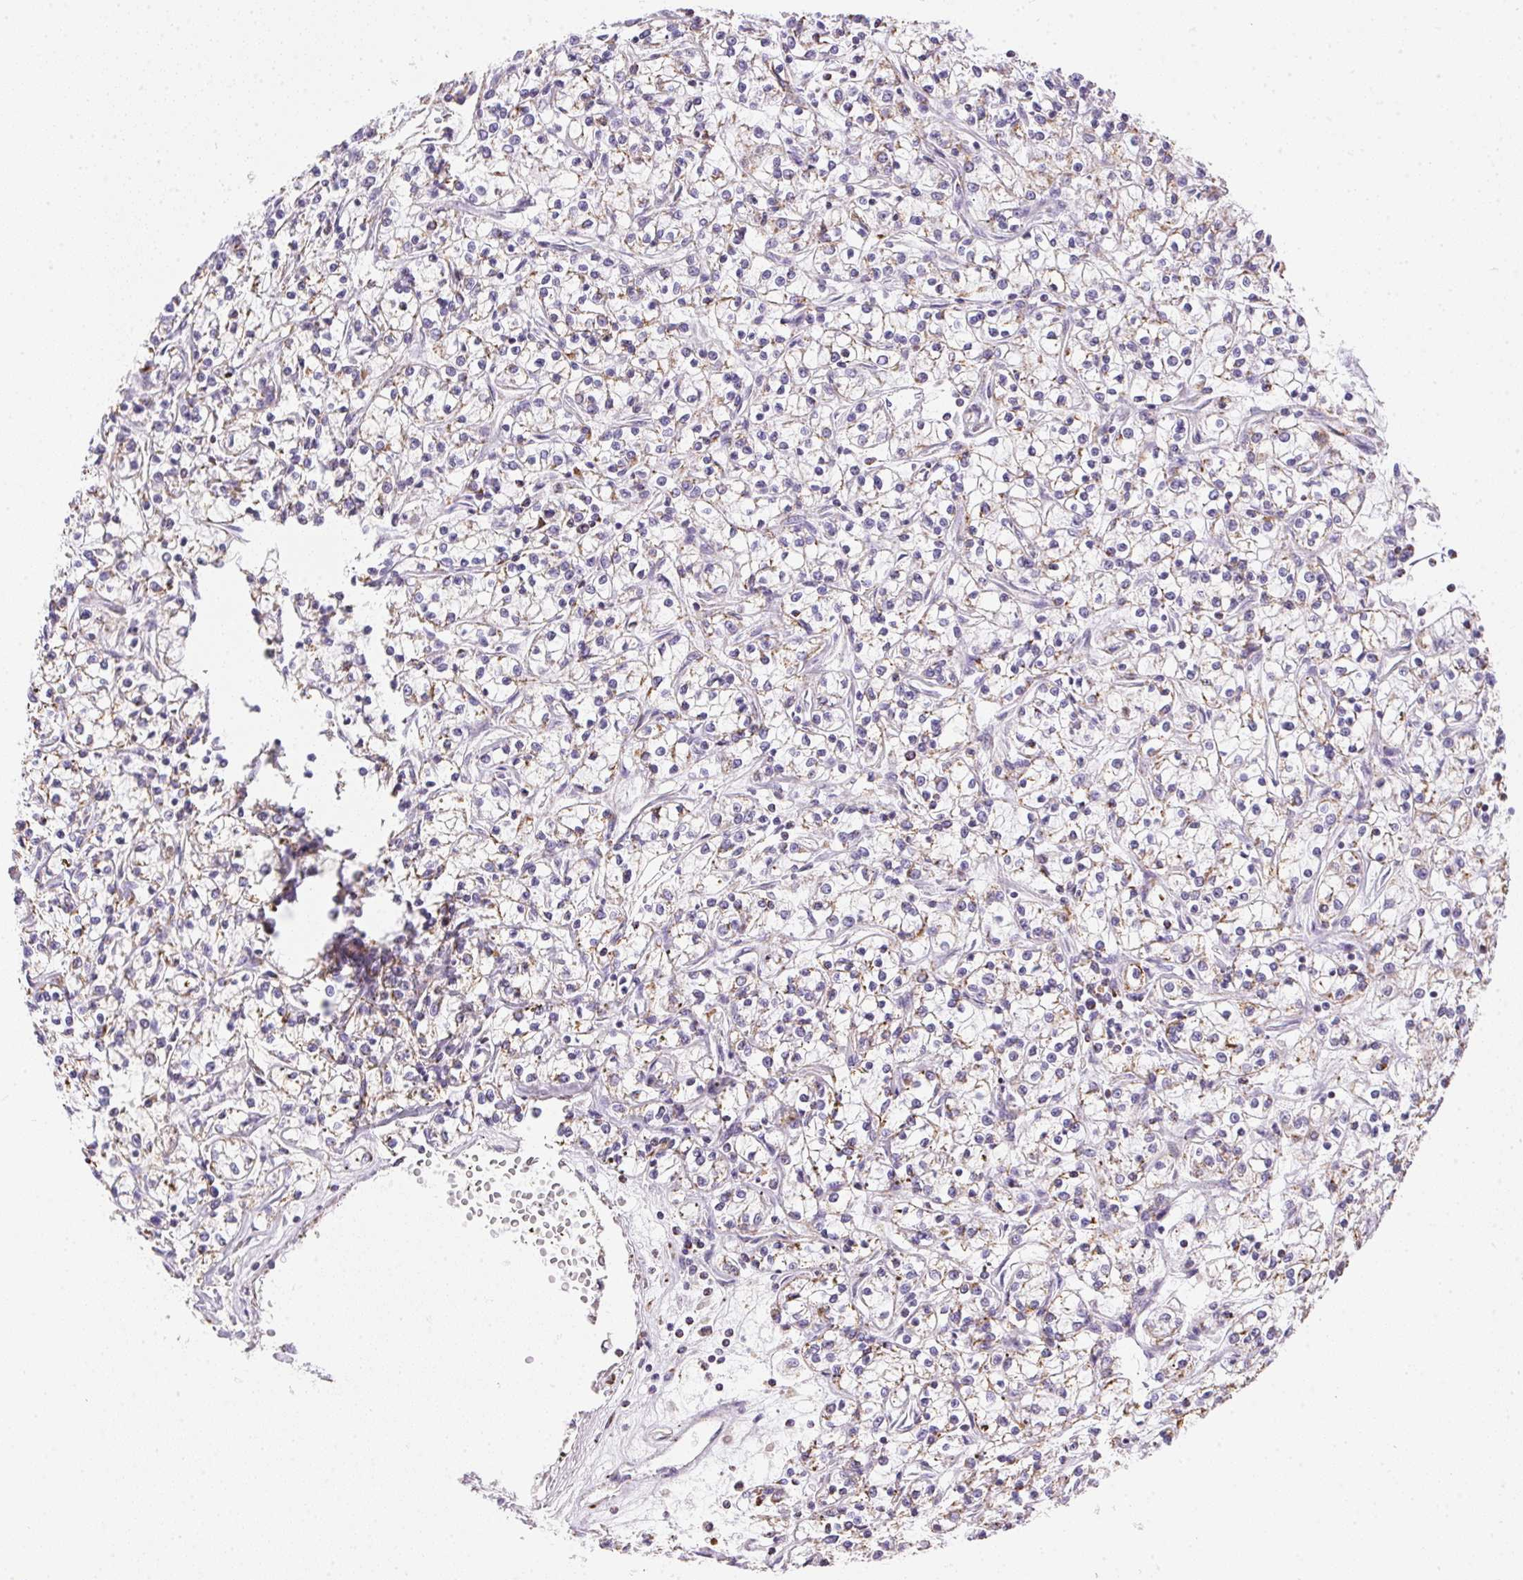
{"staining": {"intensity": "weak", "quantity": "25%-75%", "location": "cytoplasmic/membranous"}, "tissue": "renal cancer", "cell_type": "Tumor cells", "image_type": "cancer", "snomed": [{"axis": "morphology", "description": "Adenocarcinoma, NOS"}, {"axis": "topography", "description": "Kidney"}], "caption": "A high-resolution micrograph shows immunohistochemistry (IHC) staining of renal cancer (adenocarcinoma), which exhibits weak cytoplasmic/membranous expression in approximately 25%-75% of tumor cells.", "gene": "MAPK11", "patient": {"sex": "female", "age": 59}}